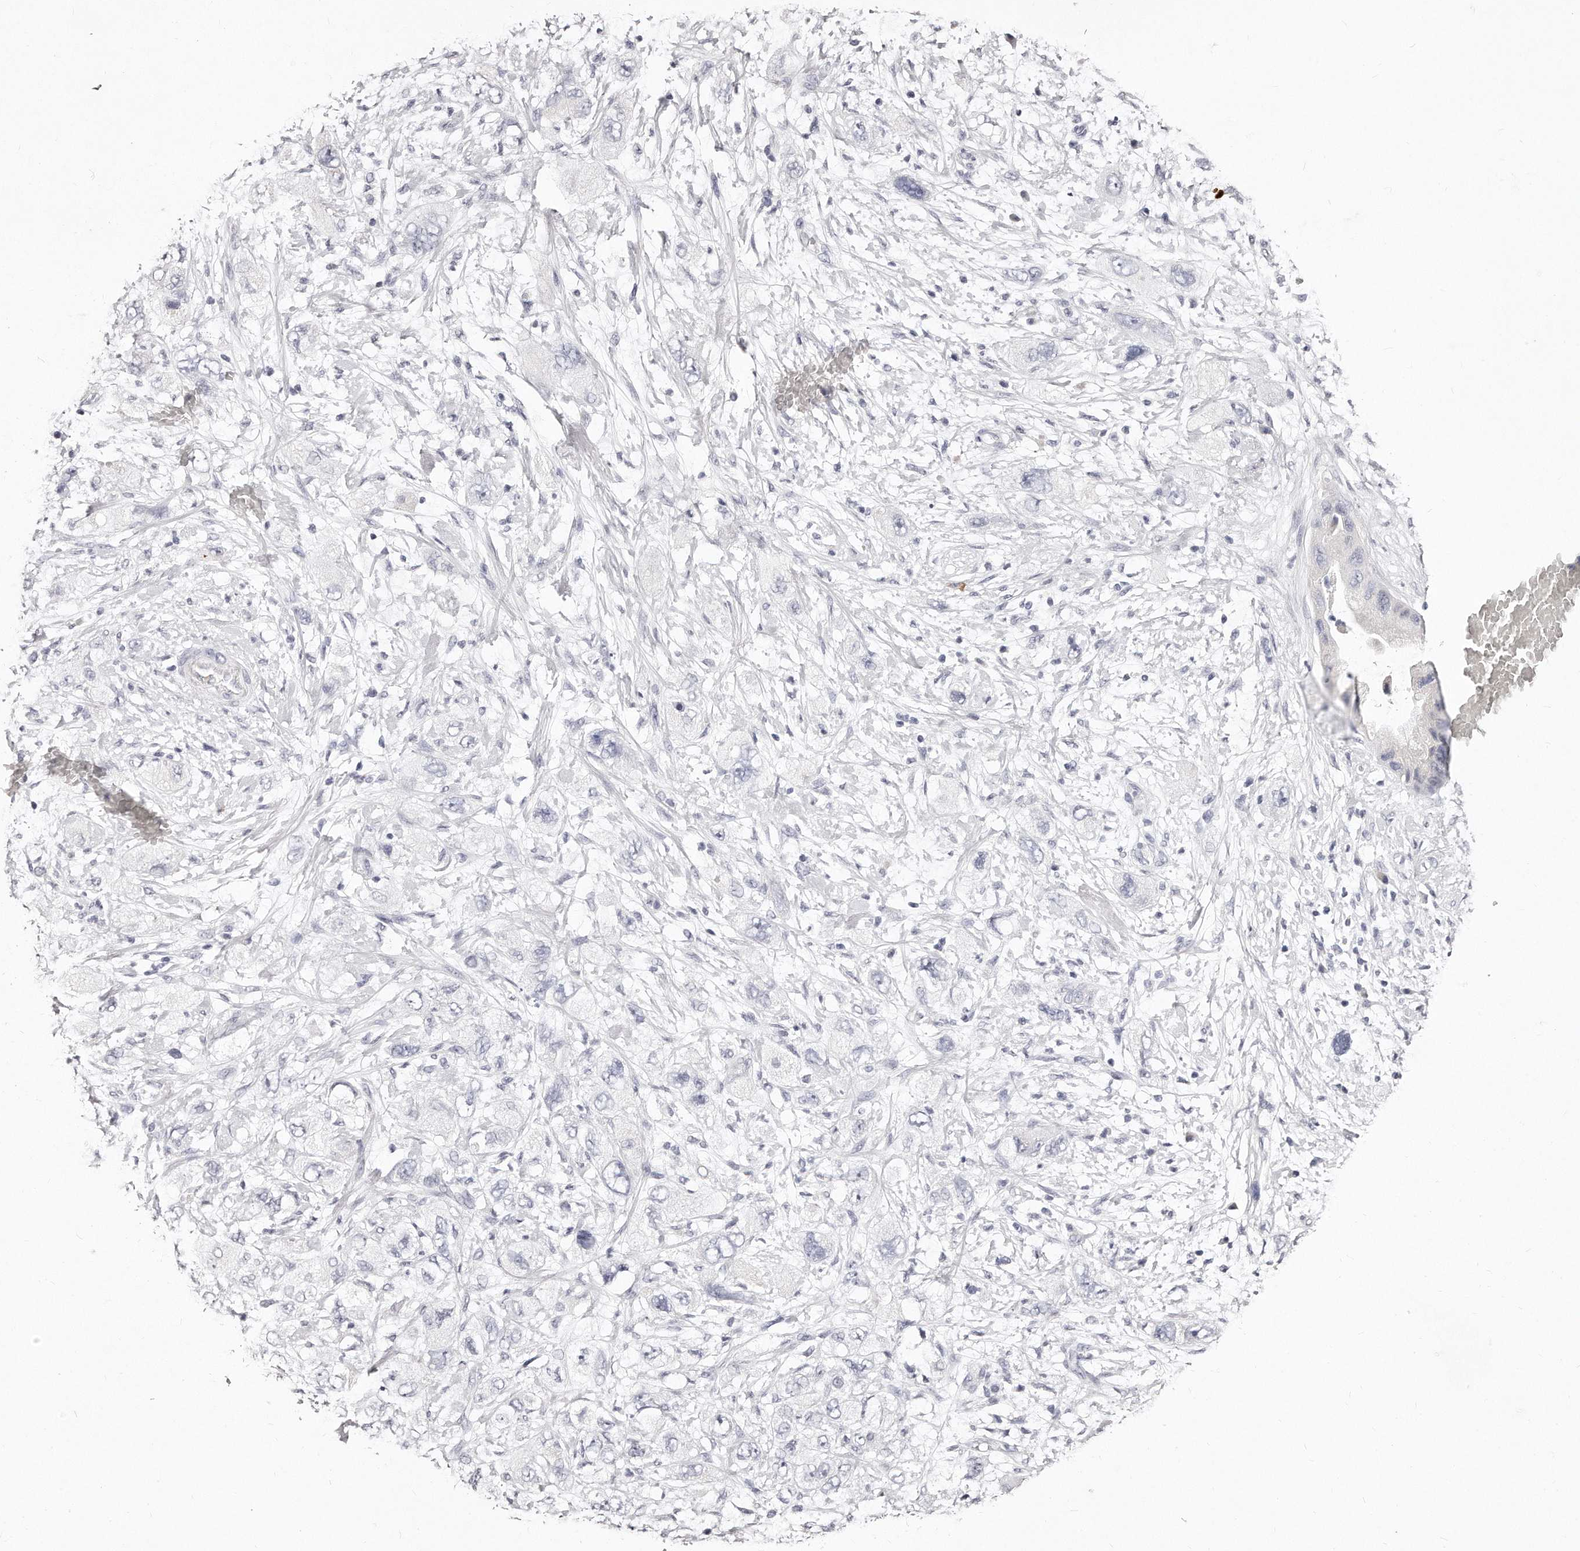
{"staining": {"intensity": "negative", "quantity": "none", "location": "none"}, "tissue": "pancreatic cancer", "cell_type": "Tumor cells", "image_type": "cancer", "snomed": [{"axis": "morphology", "description": "Adenocarcinoma, NOS"}, {"axis": "topography", "description": "Pancreas"}], "caption": "High magnification brightfield microscopy of pancreatic cancer (adenocarcinoma) stained with DAB (brown) and counterstained with hematoxylin (blue): tumor cells show no significant staining. (DAB (3,3'-diaminobenzidine) IHC visualized using brightfield microscopy, high magnification).", "gene": "GDA", "patient": {"sex": "female", "age": 73}}